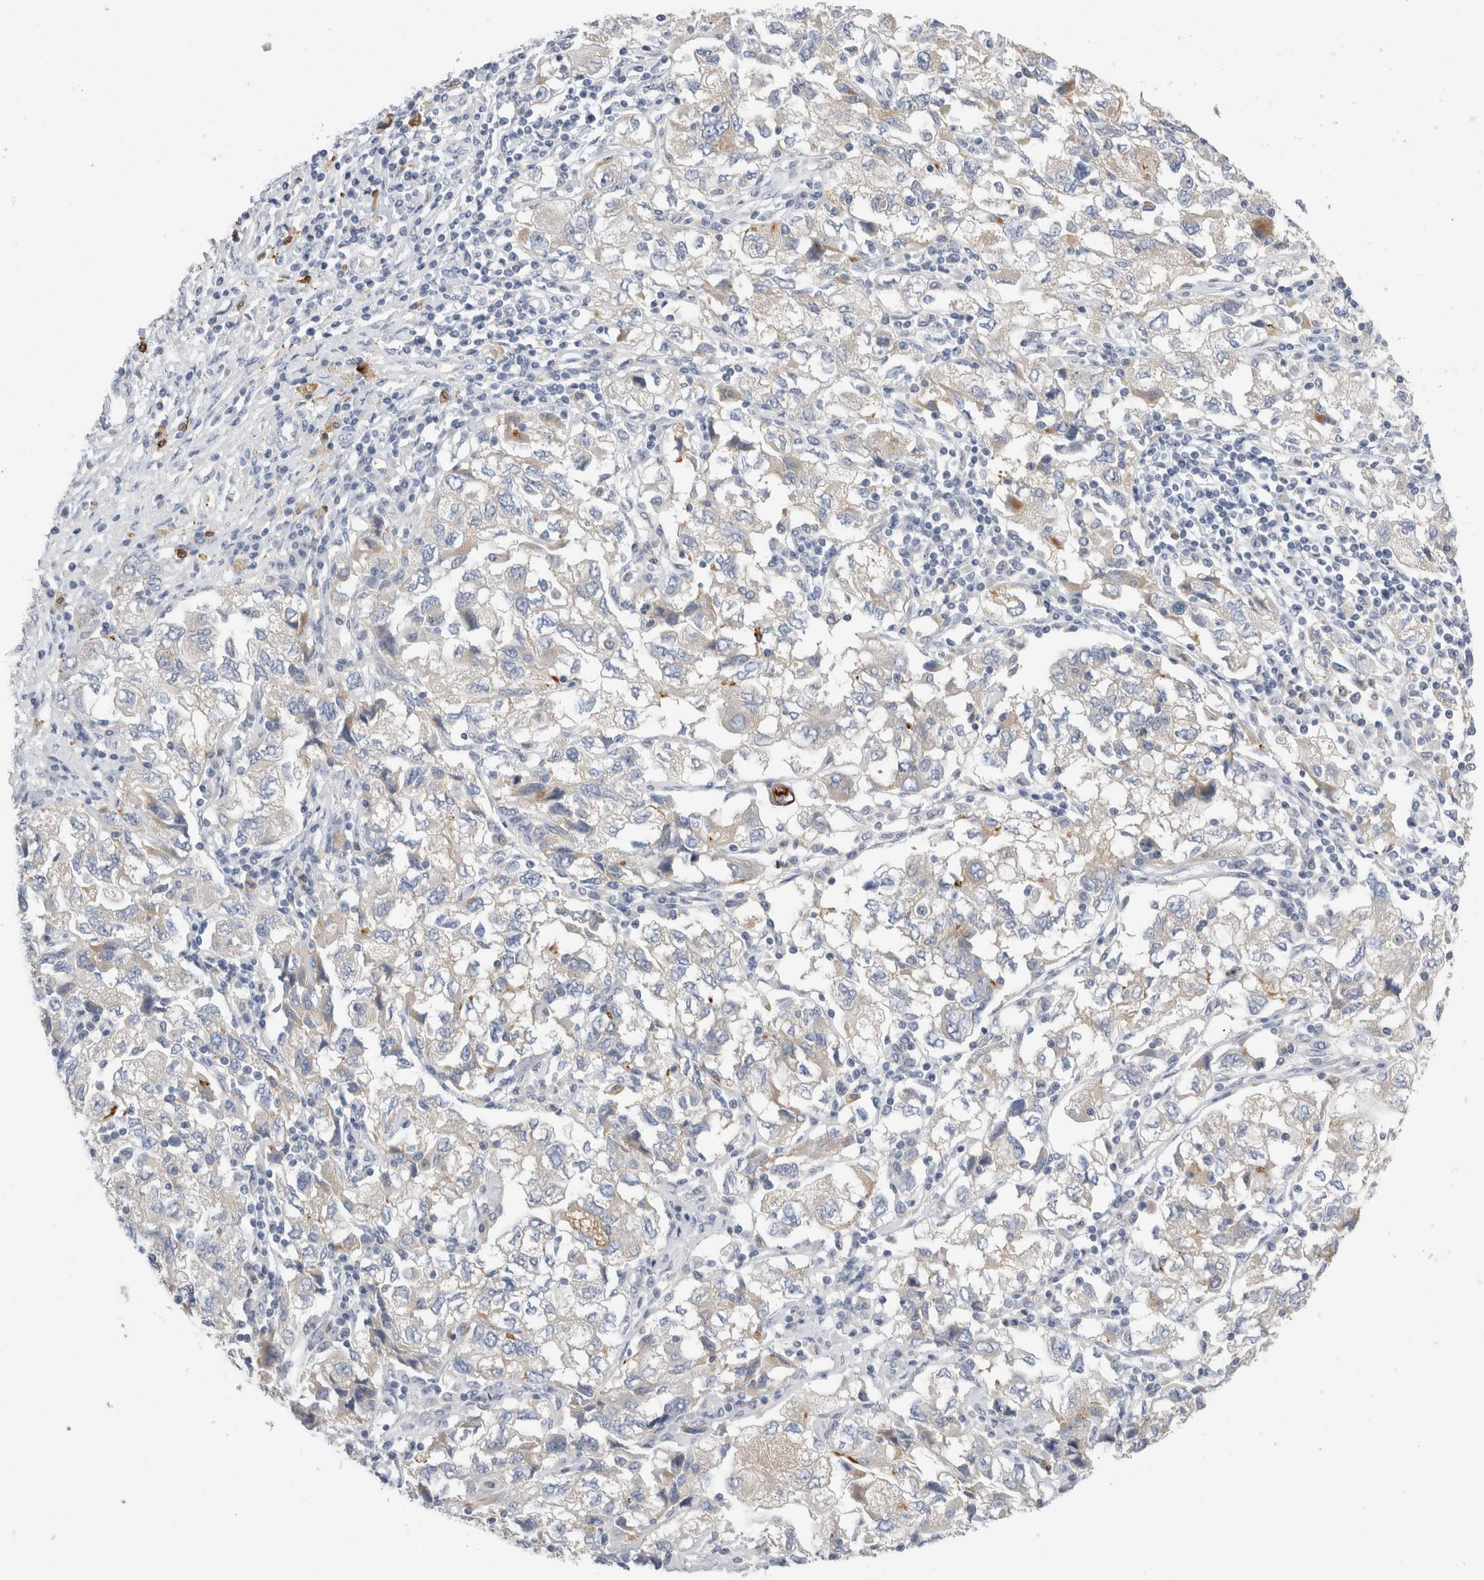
{"staining": {"intensity": "weak", "quantity": "<25%", "location": "cytoplasmic/membranous"}, "tissue": "ovarian cancer", "cell_type": "Tumor cells", "image_type": "cancer", "snomed": [{"axis": "morphology", "description": "Carcinoma, NOS"}, {"axis": "morphology", "description": "Cystadenocarcinoma, serous, NOS"}, {"axis": "topography", "description": "Ovary"}], "caption": "Immunohistochemistry histopathology image of ovarian serous cystadenocarcinoma stained for a protein (brown), which exhibits no expression in tumor cells.", "gene": "SLC20A2", "patient": {"sex": "female", "age": 69}}